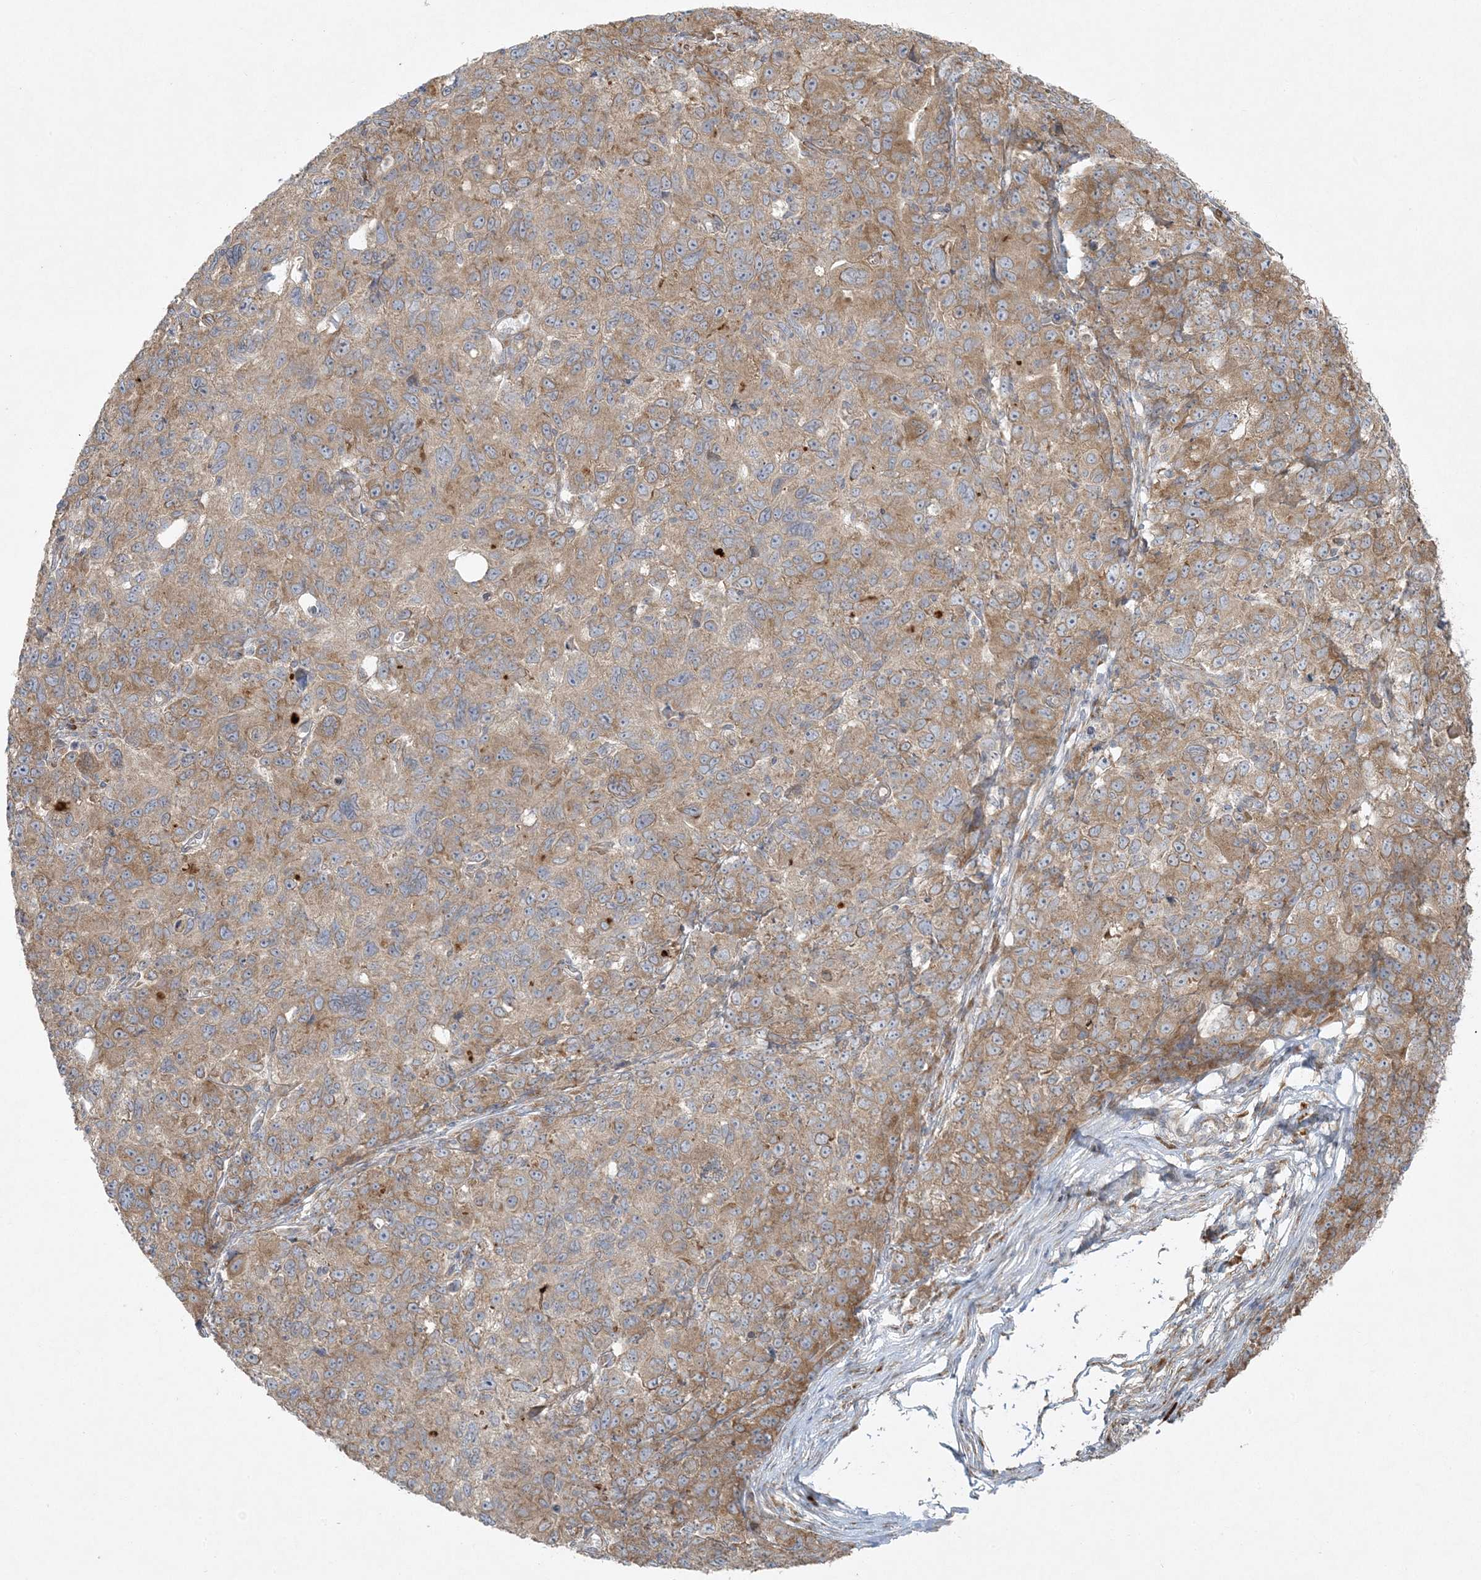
{"staining": {"intensity": "moderate", "quantity": ">75%", "location": "cytoplasmic/membranous"}, "tissue": "ovarian cancer", "cell_type": "Tumor cells", "image_type": "cancer", "snomed": [{"axis": "morphology", "description": "Carcinoma, endometroid"}, {"axis": "topography", "description": "Ovary"}], "caption": "This is an image of immunohistochemistry (IHC) staining of ovarian cancer, which shows moderate staining in the cytoplasmic/membranous of tumor cells.", "gene": "ZNF263", "patient": {"sex": "female", "age": 42}}